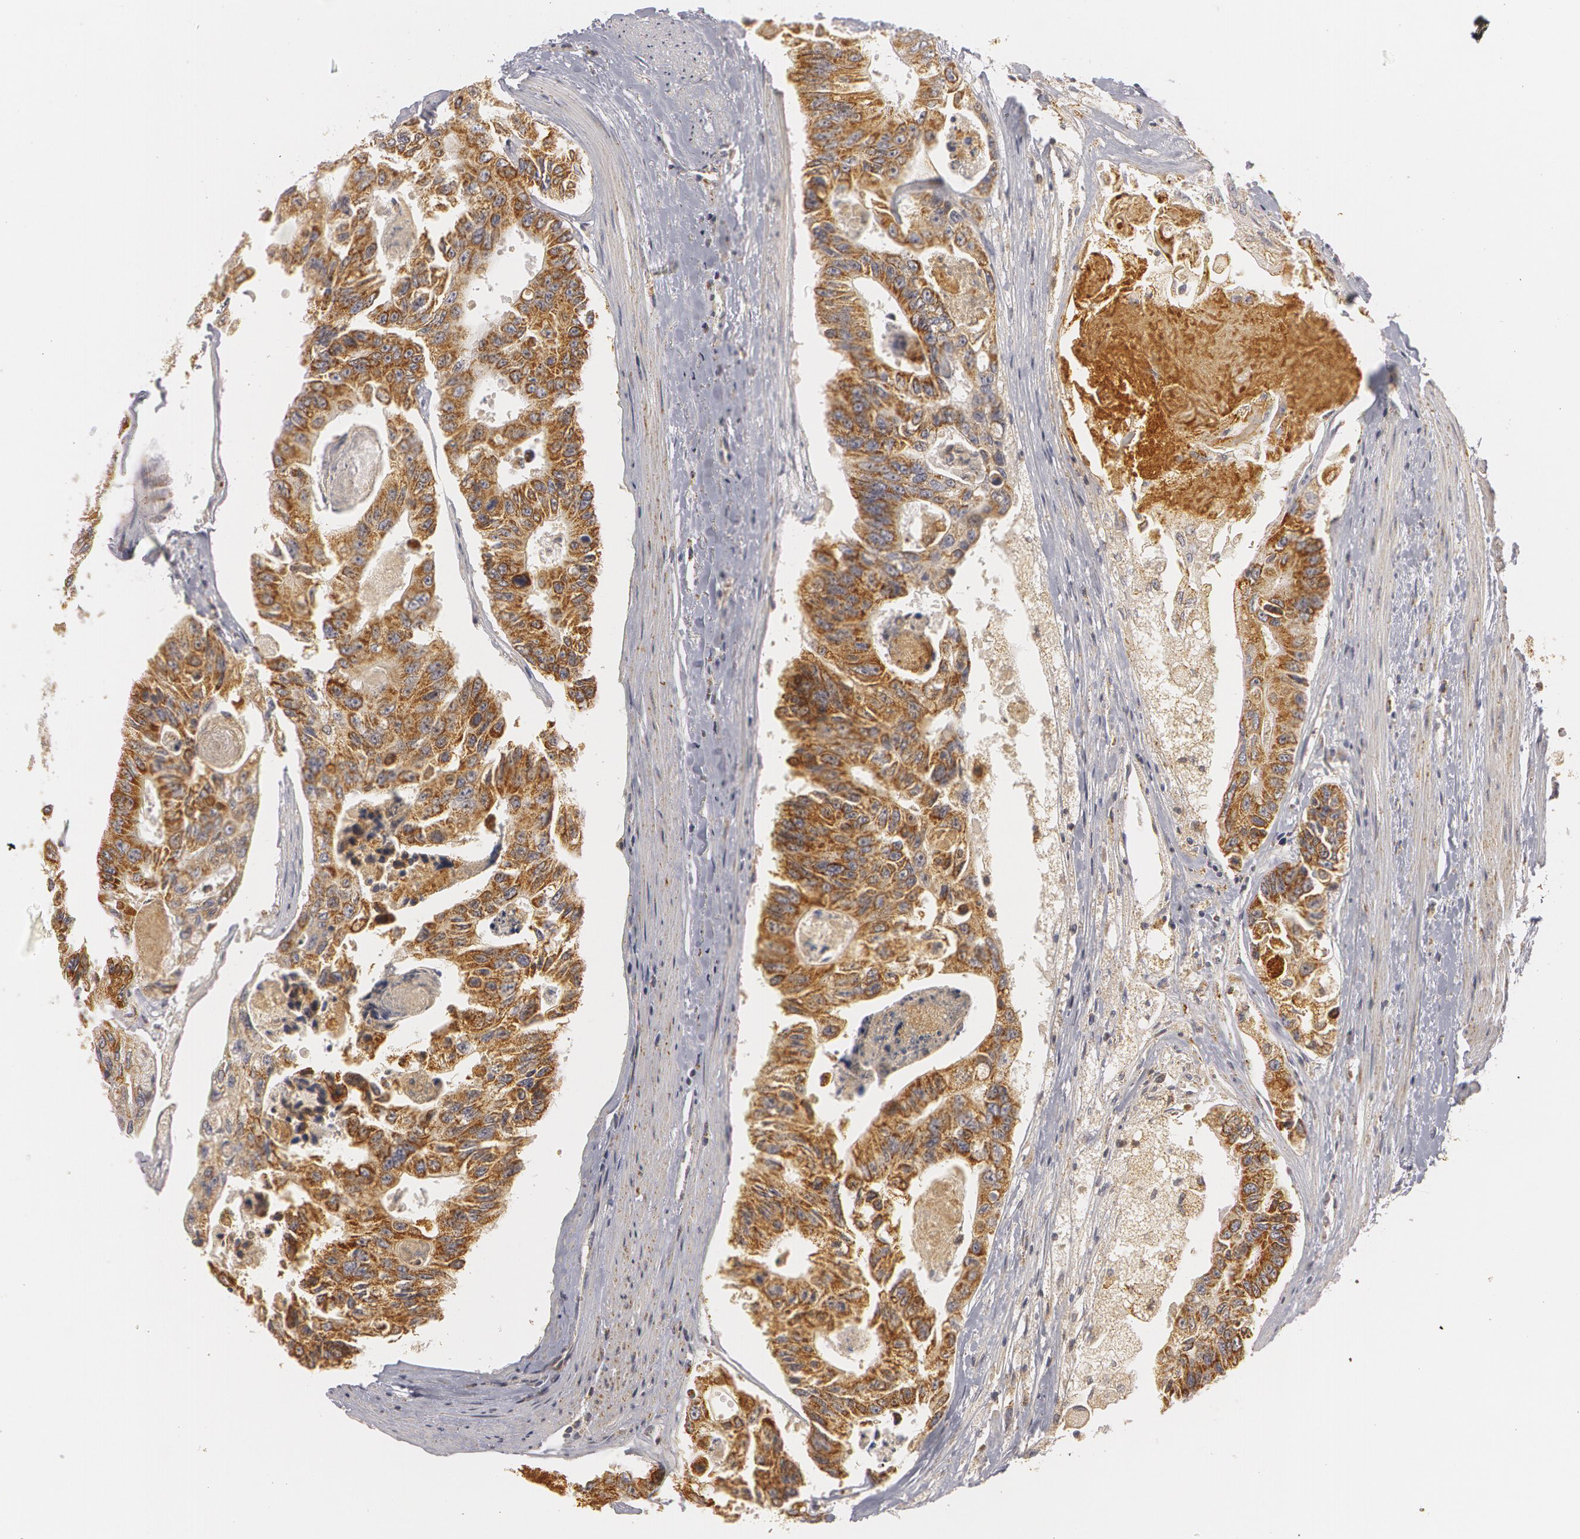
{"staining": {"intensity": "moderate", "quantity": ">75%", "location": "cytoplasmic/membranous"}, "tissue": "colorectal cancer", "cell_type": "Tumor cells", "image_type": "cancer", "snomed": [{"axis": "morphology", "description": "Adenocarcinoma, NOS"}, {"axis": "topography", "description": "Colon"}], "caption": "Adenocarcinoma (colorectal) stained with DAB immunohistochemistry (IHC) demonstrates medium levels of moderate cytoplasmic/membranous staining in approximately >75% of tumor cells.", "gene": "C7", "patient": {"sex": "female", "age": 86}}